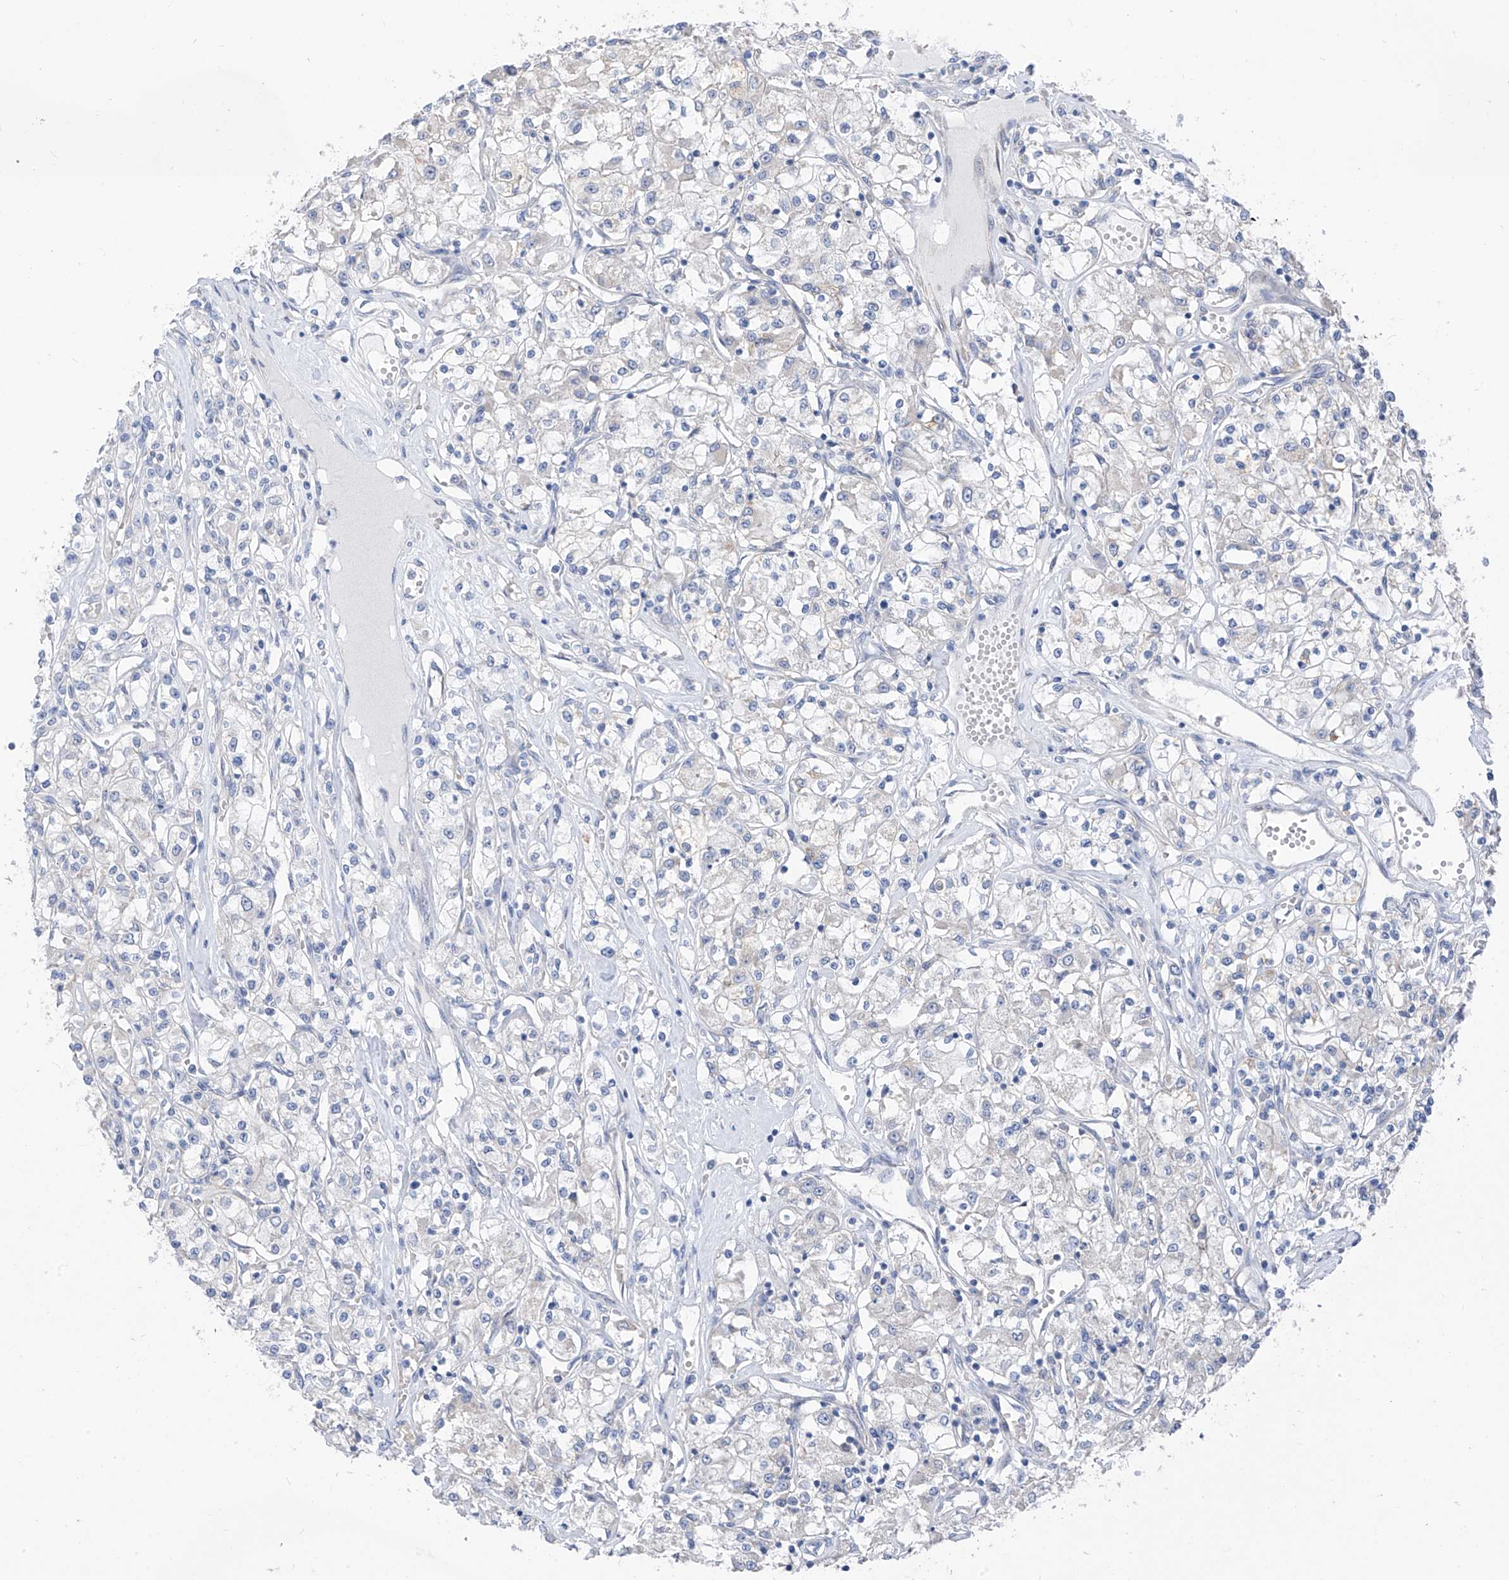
{"staining": {"intensity": "negative", "quantity": "none", "location": "none"}, "tissue": "renal cancer", "cell_type": "Tumor cells", "image_type": "cancer", "snomed": [{"axis": "morphology", "description": "Adenocarcinoma, NOS"}, {"axis": "topography", "description": "Kidney"}], "caption": "Tumor cells show no significant protein staining in renal cancer (adenocarcinoma).", "gene": "LDAH", "patient": {"sex": "female", "age": 59}}